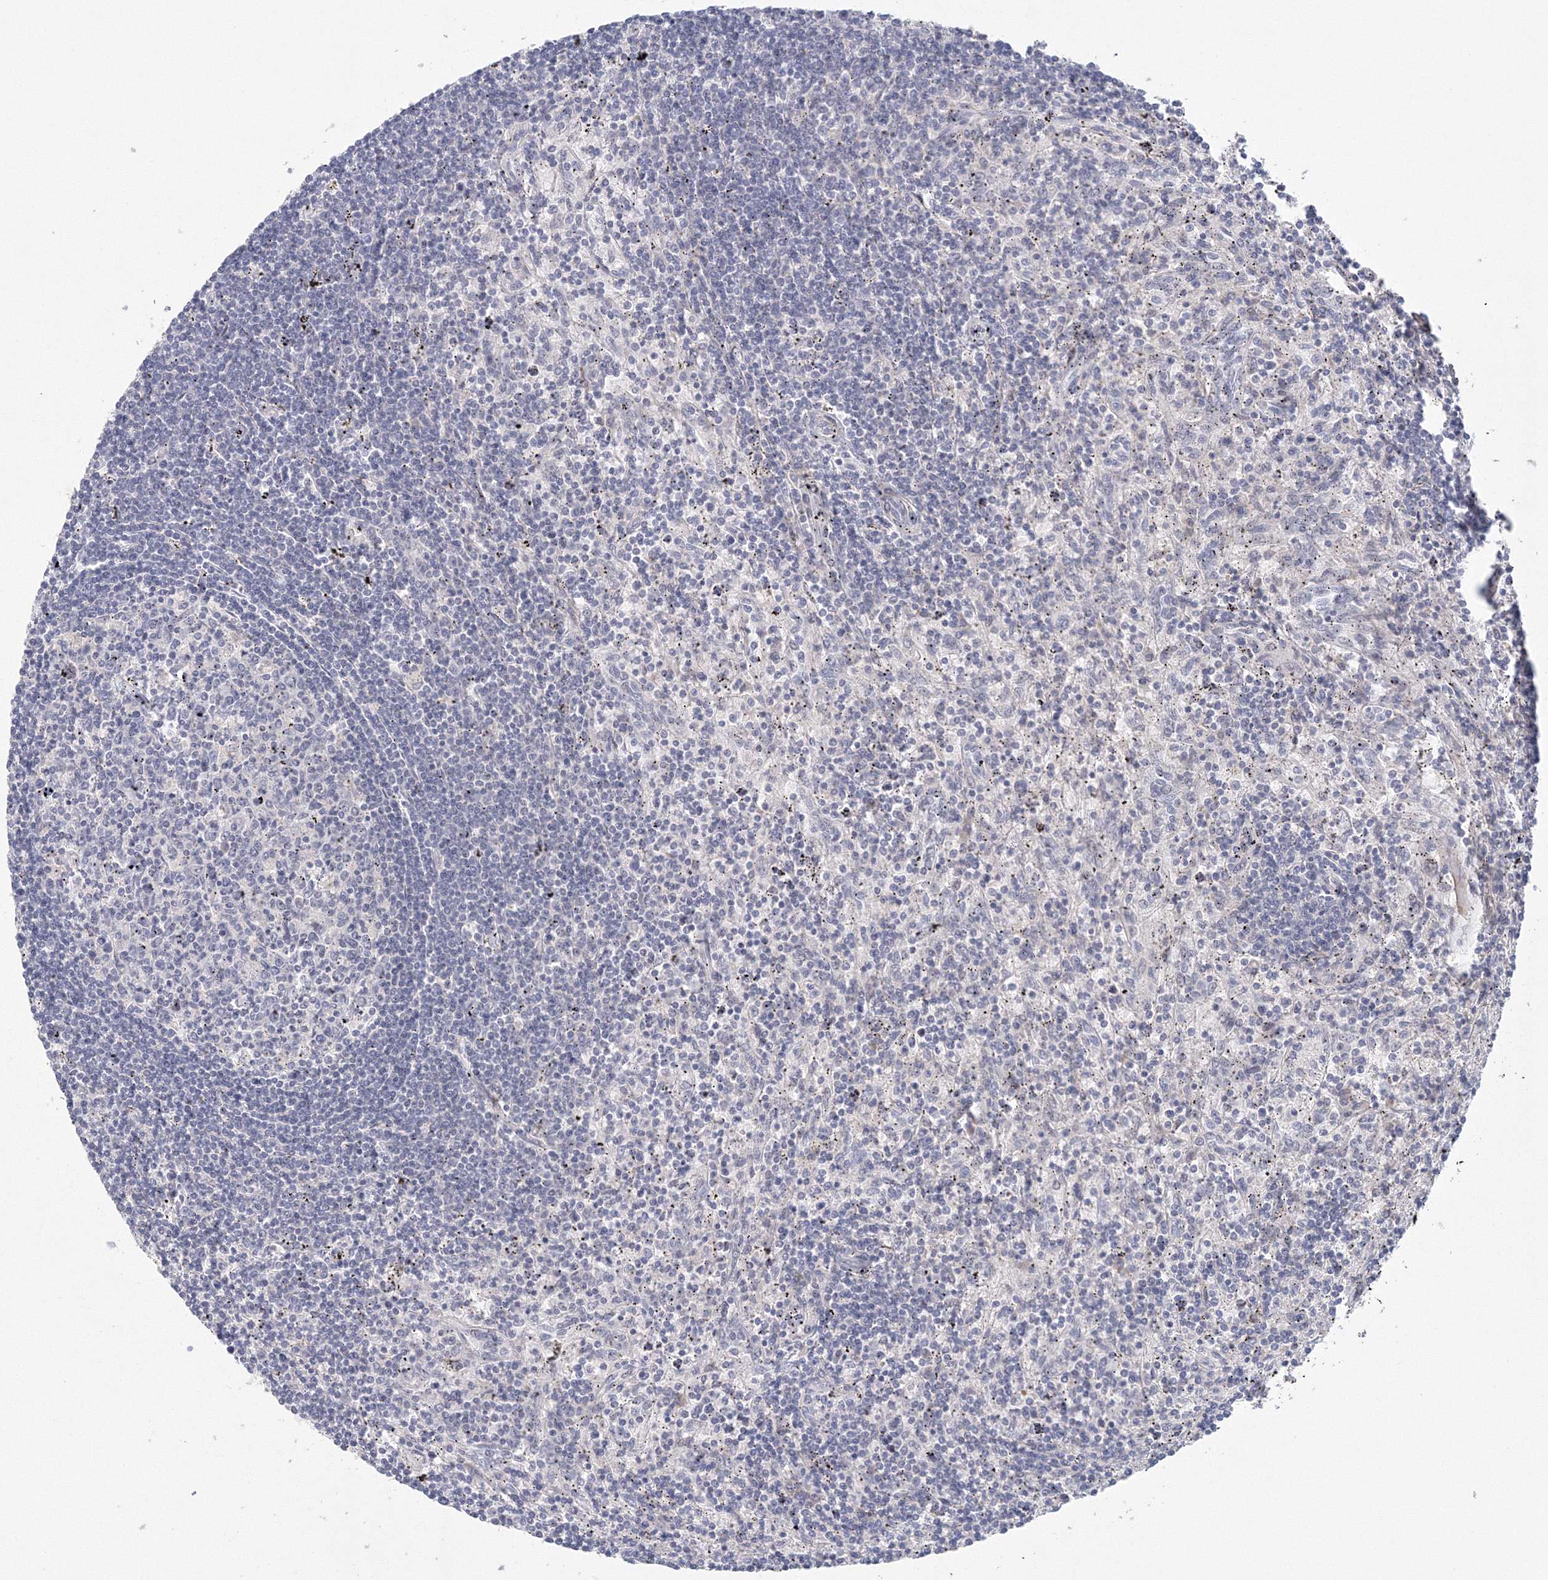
{"staining": {"intensity": "negative", "quantity": "none", "location": "none"}, "tissue": "lymphoma", "cell_type": "Tumor cells", "image_type": "cancer", "snomed": [{"axis": "morphology", "description": "Malignant lymphoma, non-Hodgkin's type, Low grade"}, {"axis": "topography", "description": "Spleen"}], "caption": "Human low-grade malignant lymphoma, non-Hodgkin's type stained for a protein using IHC shows no positivity in tumor cells.", "gene": "TACC2", "patient": {"sex": "male", "age": 76}}